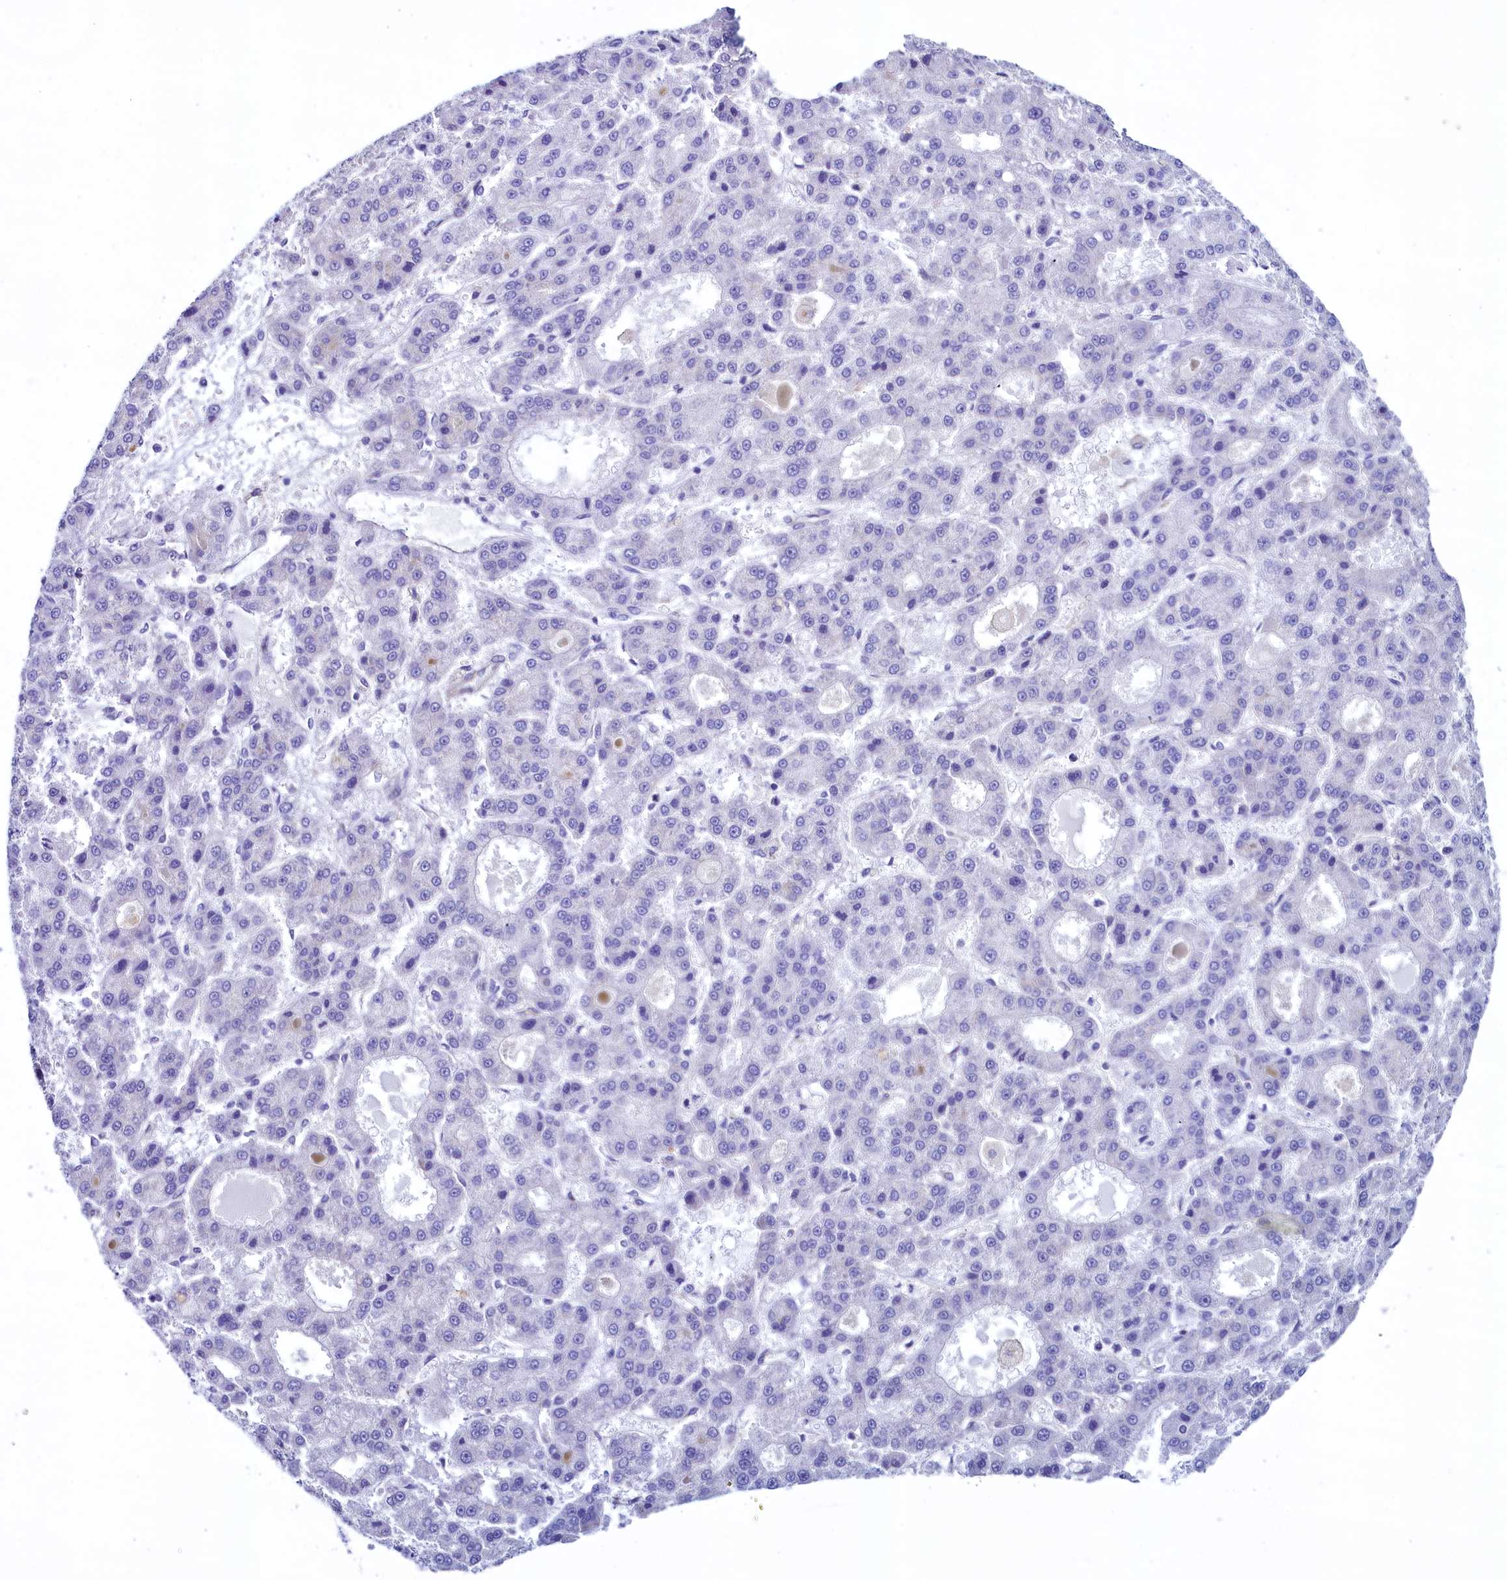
{"staining": {"intensity": "negative", "quantity": "none", "location": "none"}, "tissue": "liver cancer", "cell_type": "Tumor cells", "image_type": "cancer", "snomed": [{"axis": "morphology", "description": "Carcinoma, Hepatocellular, NOS"}, {"axis": "topography", "description": "Liver"}], "caption": "There is no significant staining in tumor cells of liver cancer.", "gene": "GPR21", "patient": {"sex": "male", "age": 70}}